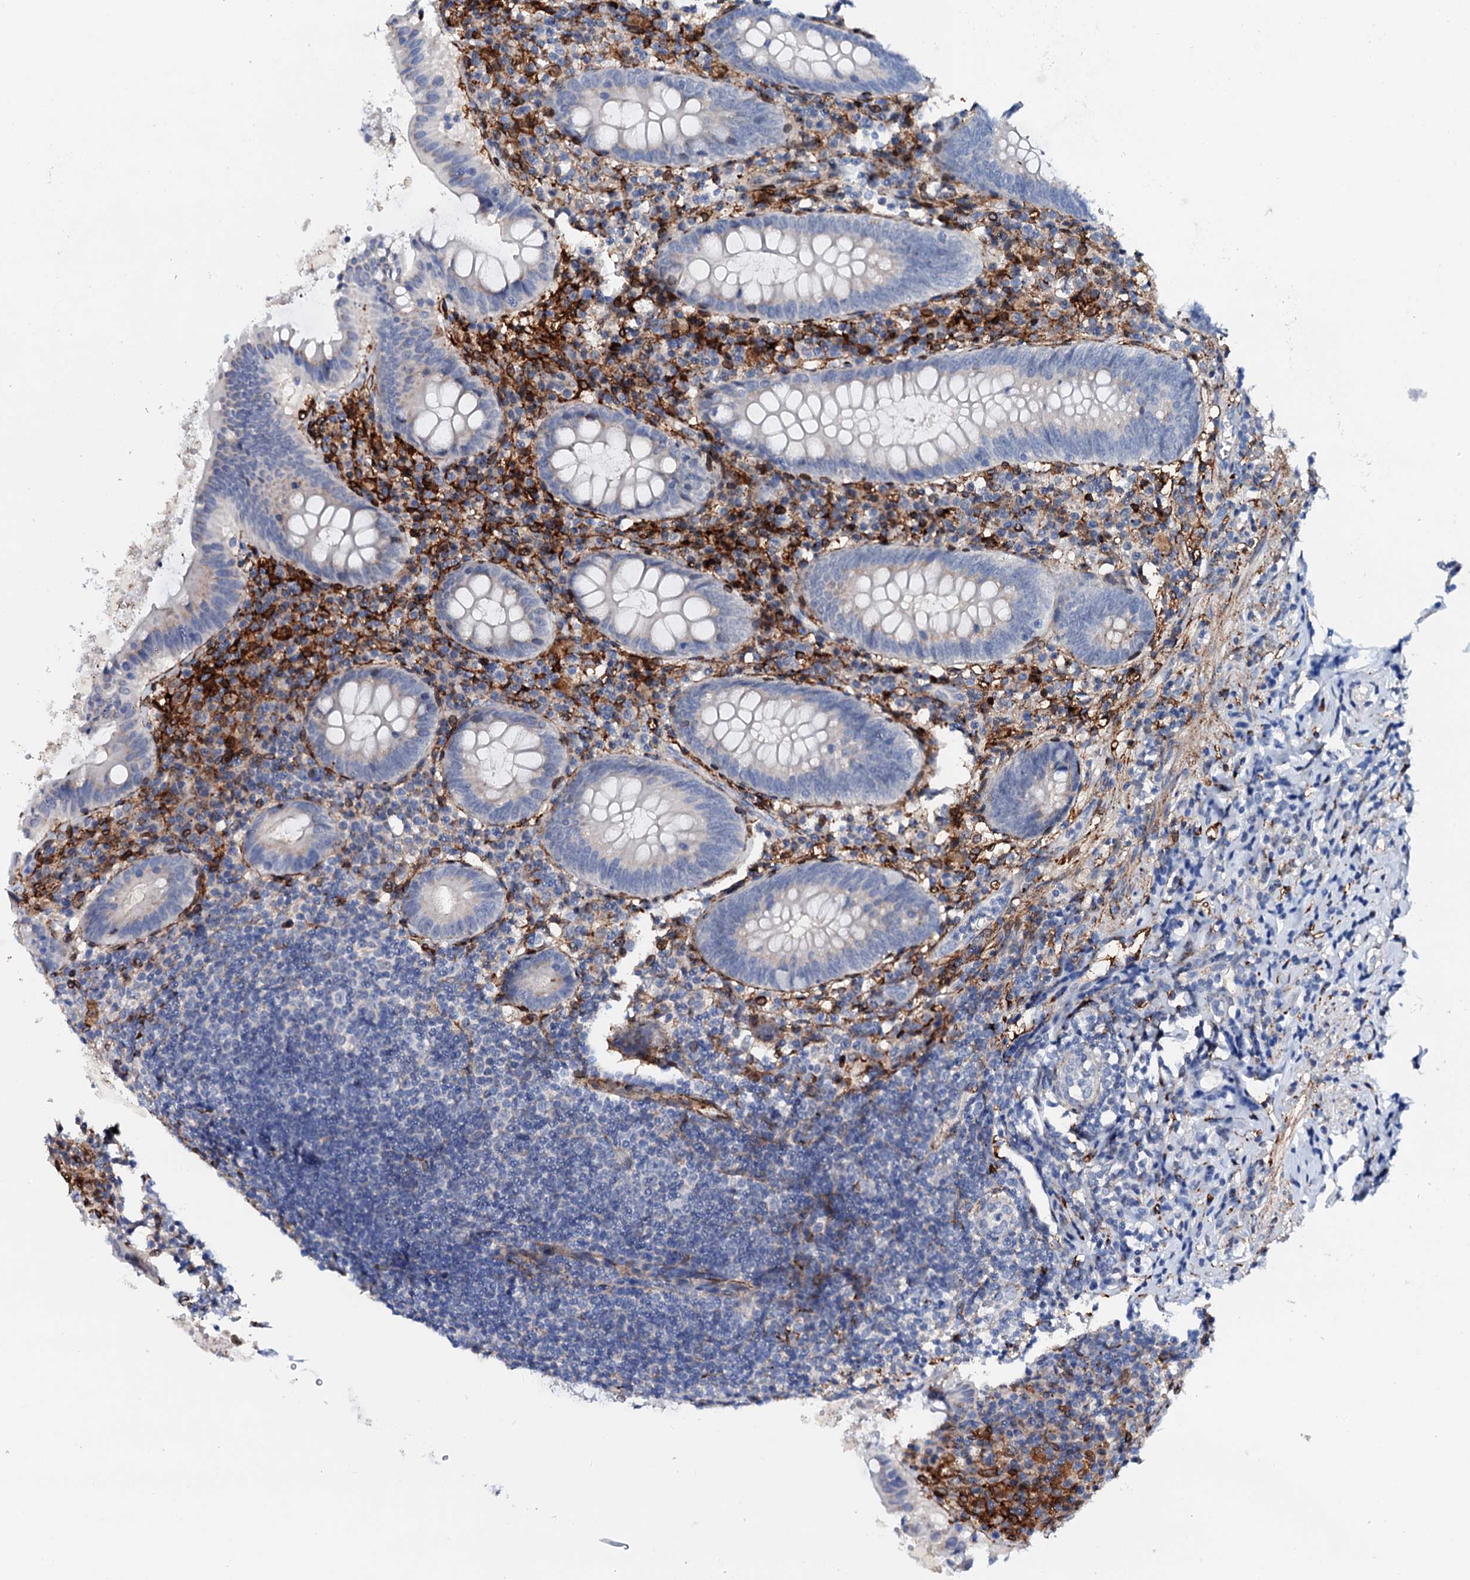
{"staining": {"intensity": "negative", "quantity": "none", "location": "none"}, "tissue": "appendix", "cell_type": "Glandular cells", "image_type": "normal", "snomed": [{"axis": "morphology", "description": "Normal tissue, NOS"}, {"axis": "topography", "description": "Appendix"}], "caption": "Histopathology image shows no significant protein staining in glandular cells of unremarkable appendix.", "gene": "MED13L", "patient": {"sex": "female", "age": 54}}